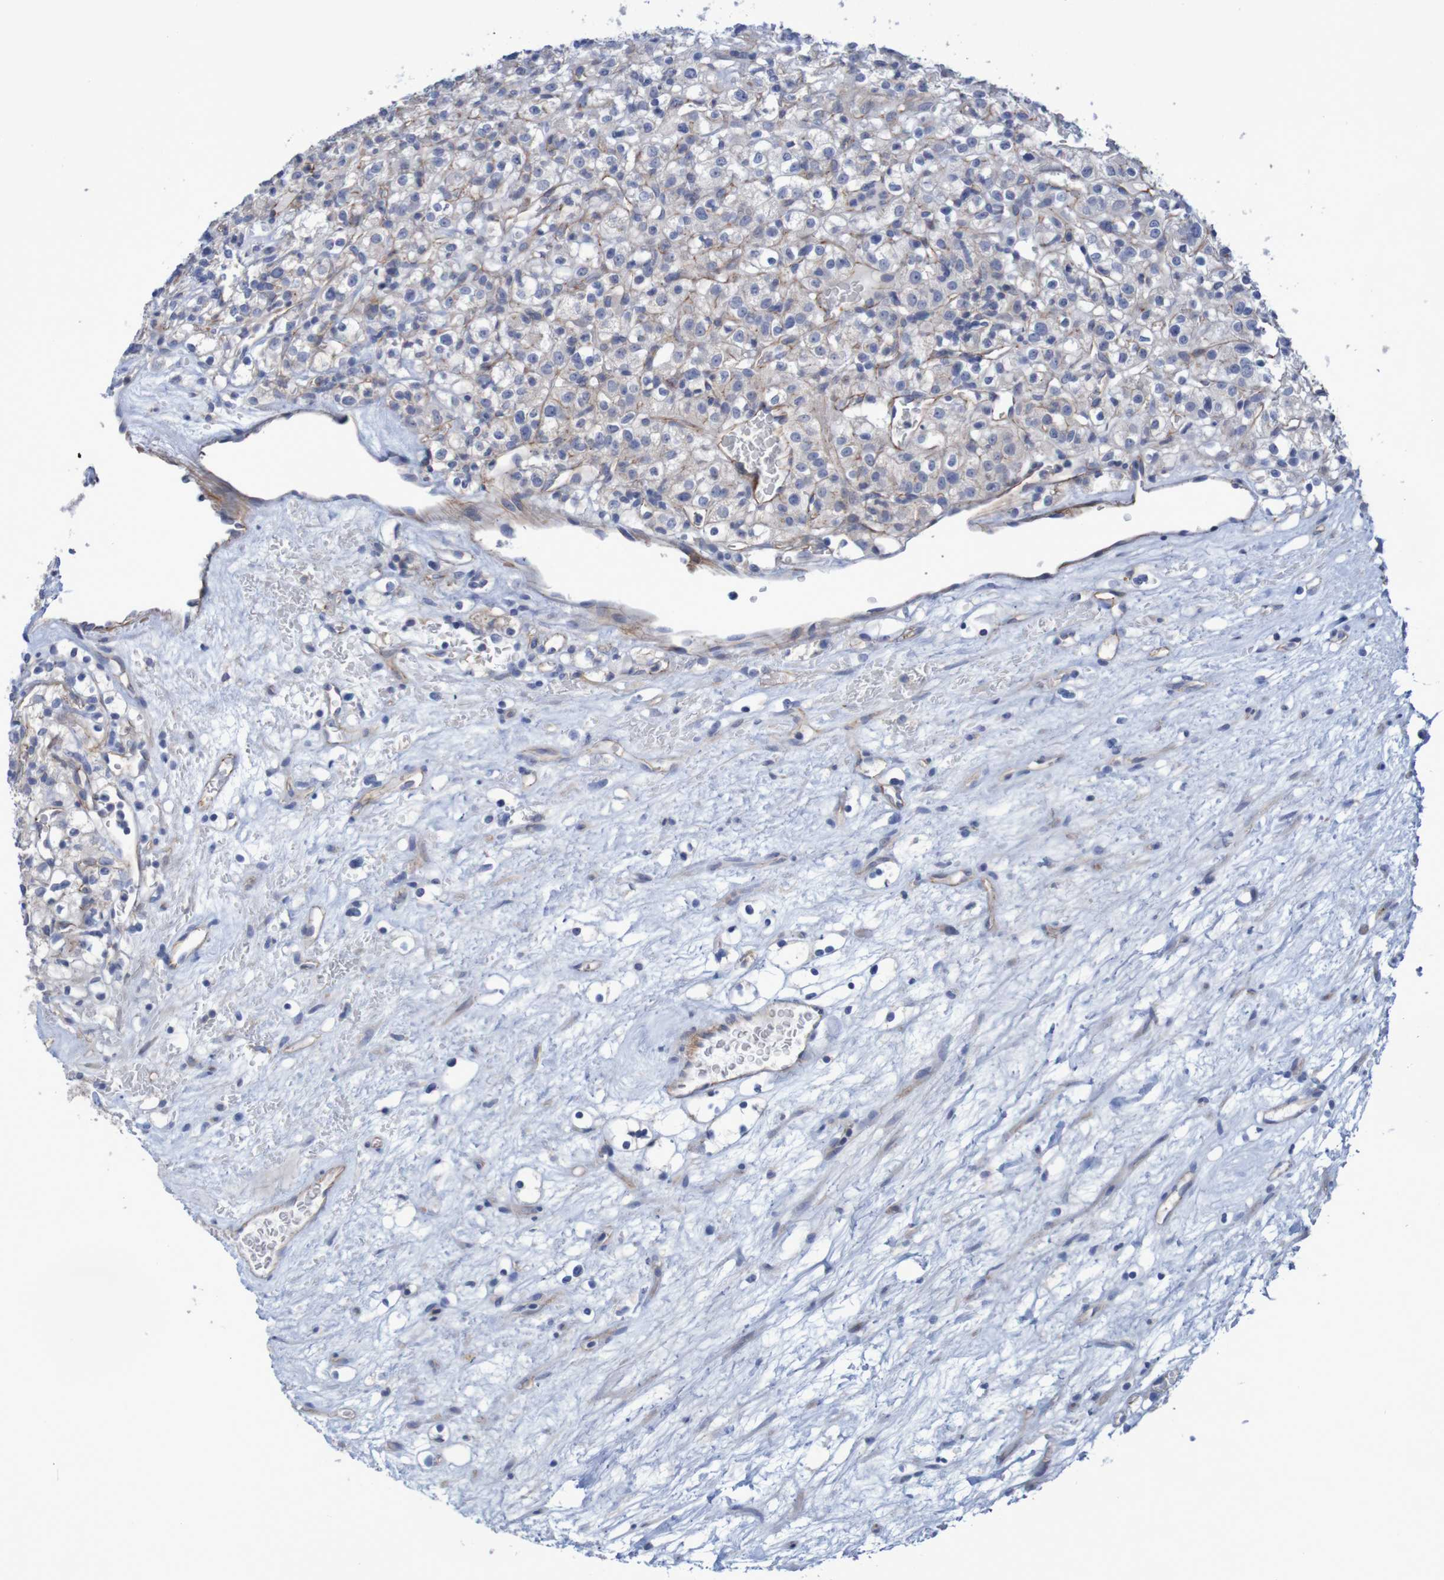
{"staining": {"intensity": "negative", "quantity": "none", "location": "none"}, "tissue": "renal cancer", "cell_type": "Tumor cells", "image_type": "cancer", "snomed": [{"axis": "morphology", "description": "Normal tissue, NOS"}, {"axis": "morphology", "description": "Adenocarcinoma, NOS"}, {"axis": "topography", "description": "Kidney"}], "caption": "The image reveals no staining of tumor cells in renal adenocarcinoma.", "gene": "NECTIN2", "patient": {"sex": "female", "age": 72}}